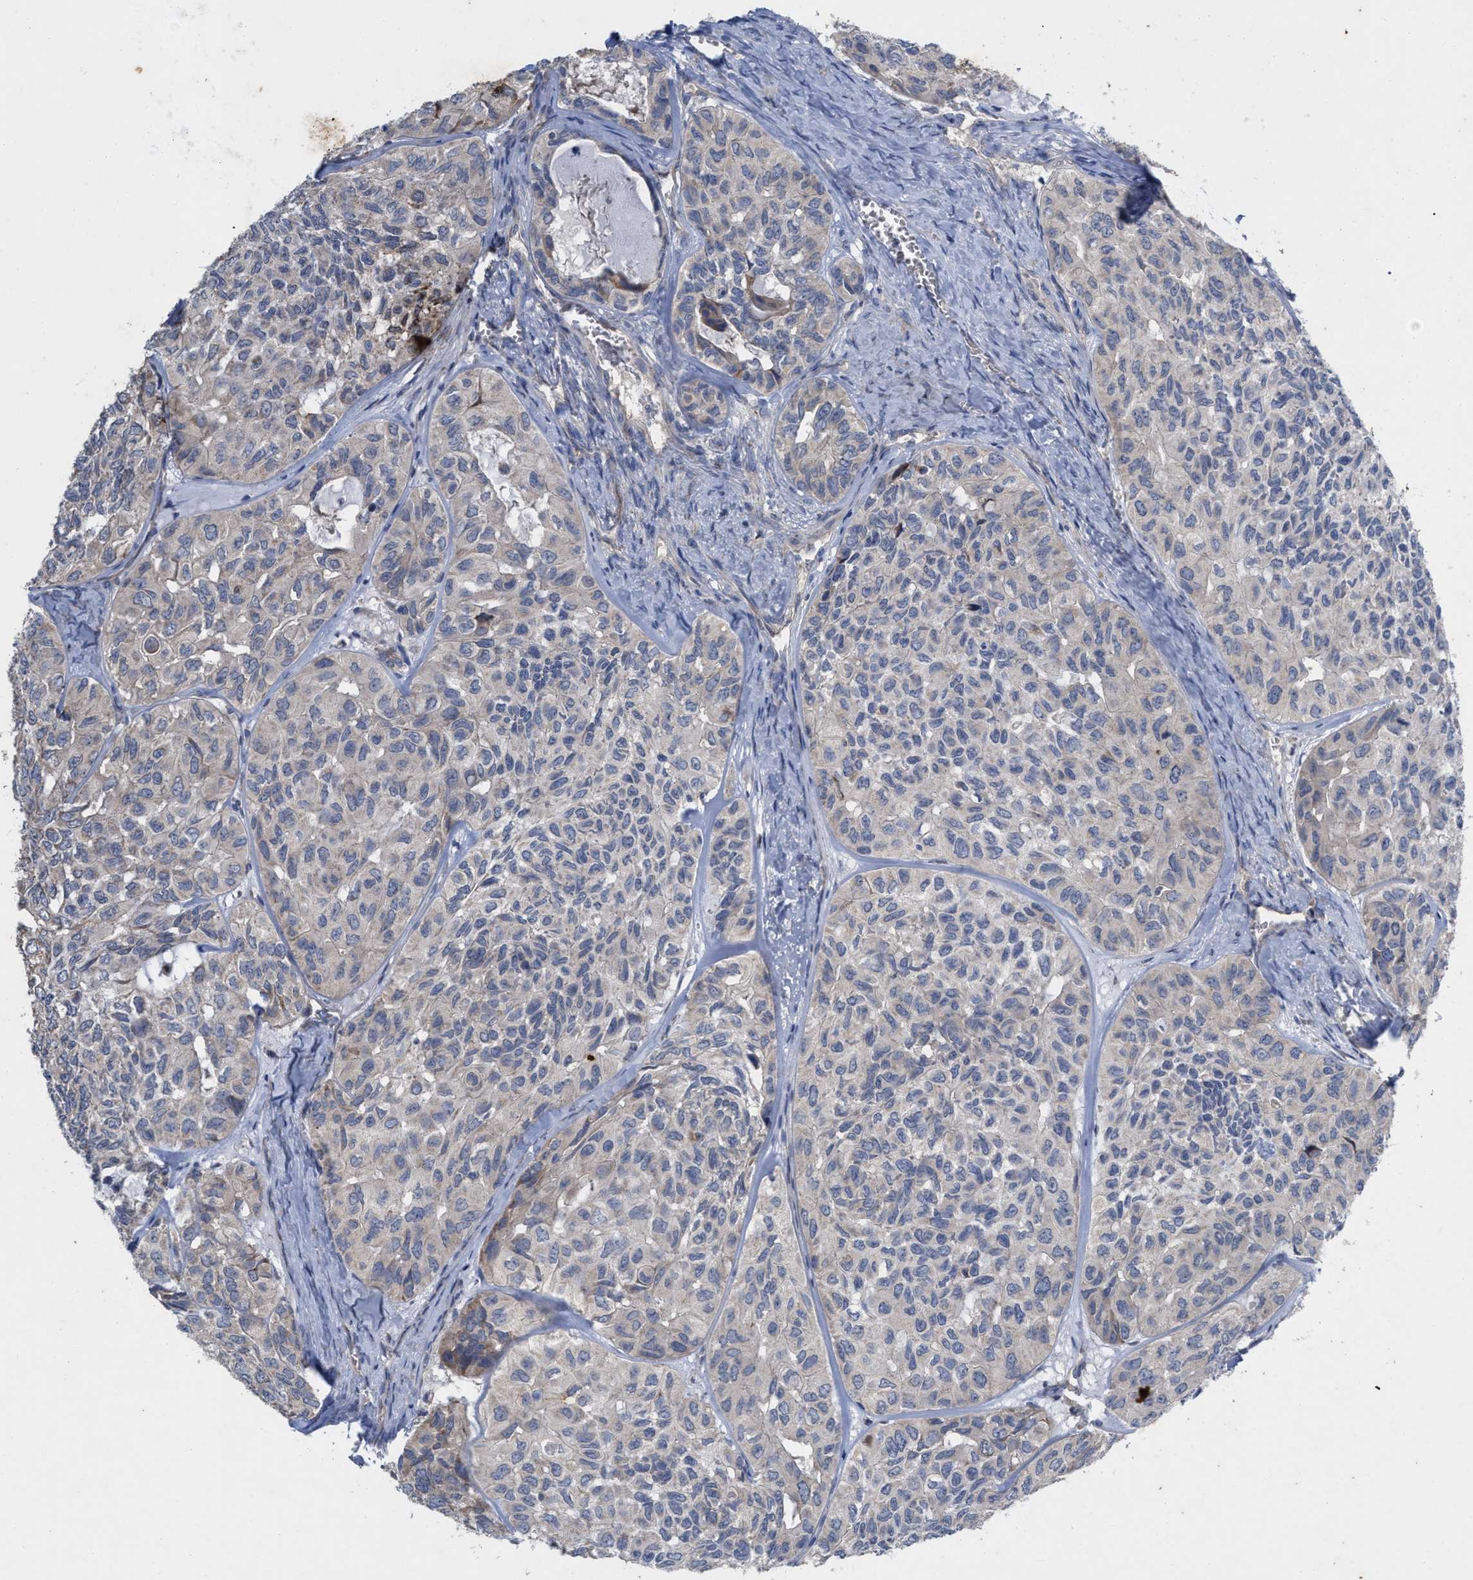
{"staining": {"intensity": "negative", "quantity": "none", "location": "none"}, "tissue": "head and neck cancer", "cell_type": "Tumor cells", "image_type": "cancer", "snomed": [{"axis": "morphology", "description": "Adenocarcinoma, NOS"}, {"axis": "topography", "description": "Salivary gland, NOS"}, {"axis": "topography", "description": "Head-Neck"}], "caption": "Protein analysis of adenocarcinoma (head and neck) displays no significant positivity in tumor cells.", "gene": "VIP", "patient": {"sex": "female", "age": 76}}